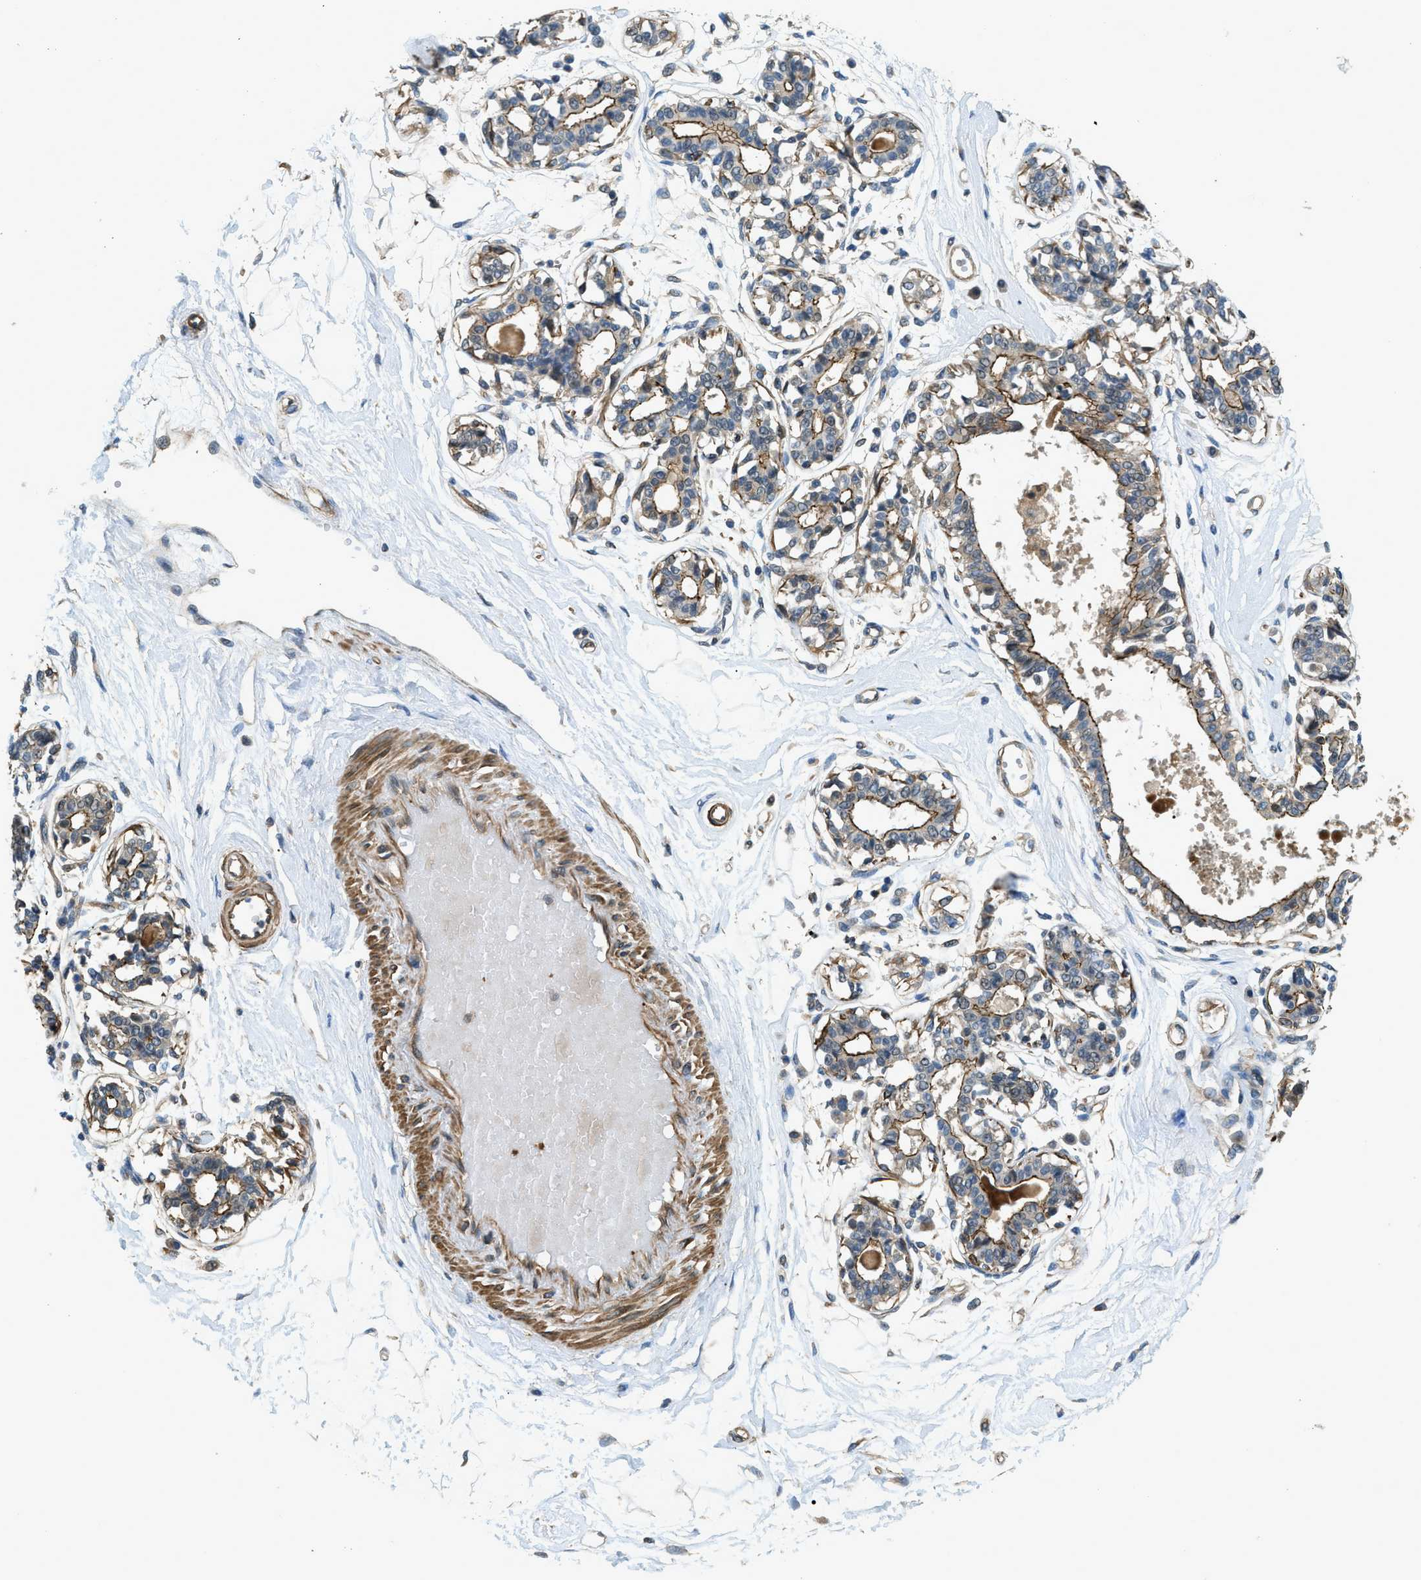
{"staining": {"intensity": "strong", "quantity": ">75%", "location": "cytoplasmic/membranous"}, "tissue": "breast", "cell_type": "Glandular cells", "image_type": "normal", "snomed": [{"axis": "morphology", "description": "Normal tissue, NOS"}, {"axis": "topography", "description": "Breast"}], "caption": "Immunohistochemical staining of benign breast reveals strong cytoplasmic/membranous protein staining in approximately >75% of glandular cells. The protein of interest is stained brown, and the nuclei are stained in blue (DAB IHC with brightfield microscopy, high magnification).", "gene": "CGN", "patient": {"sex": "female", "age": 45}}